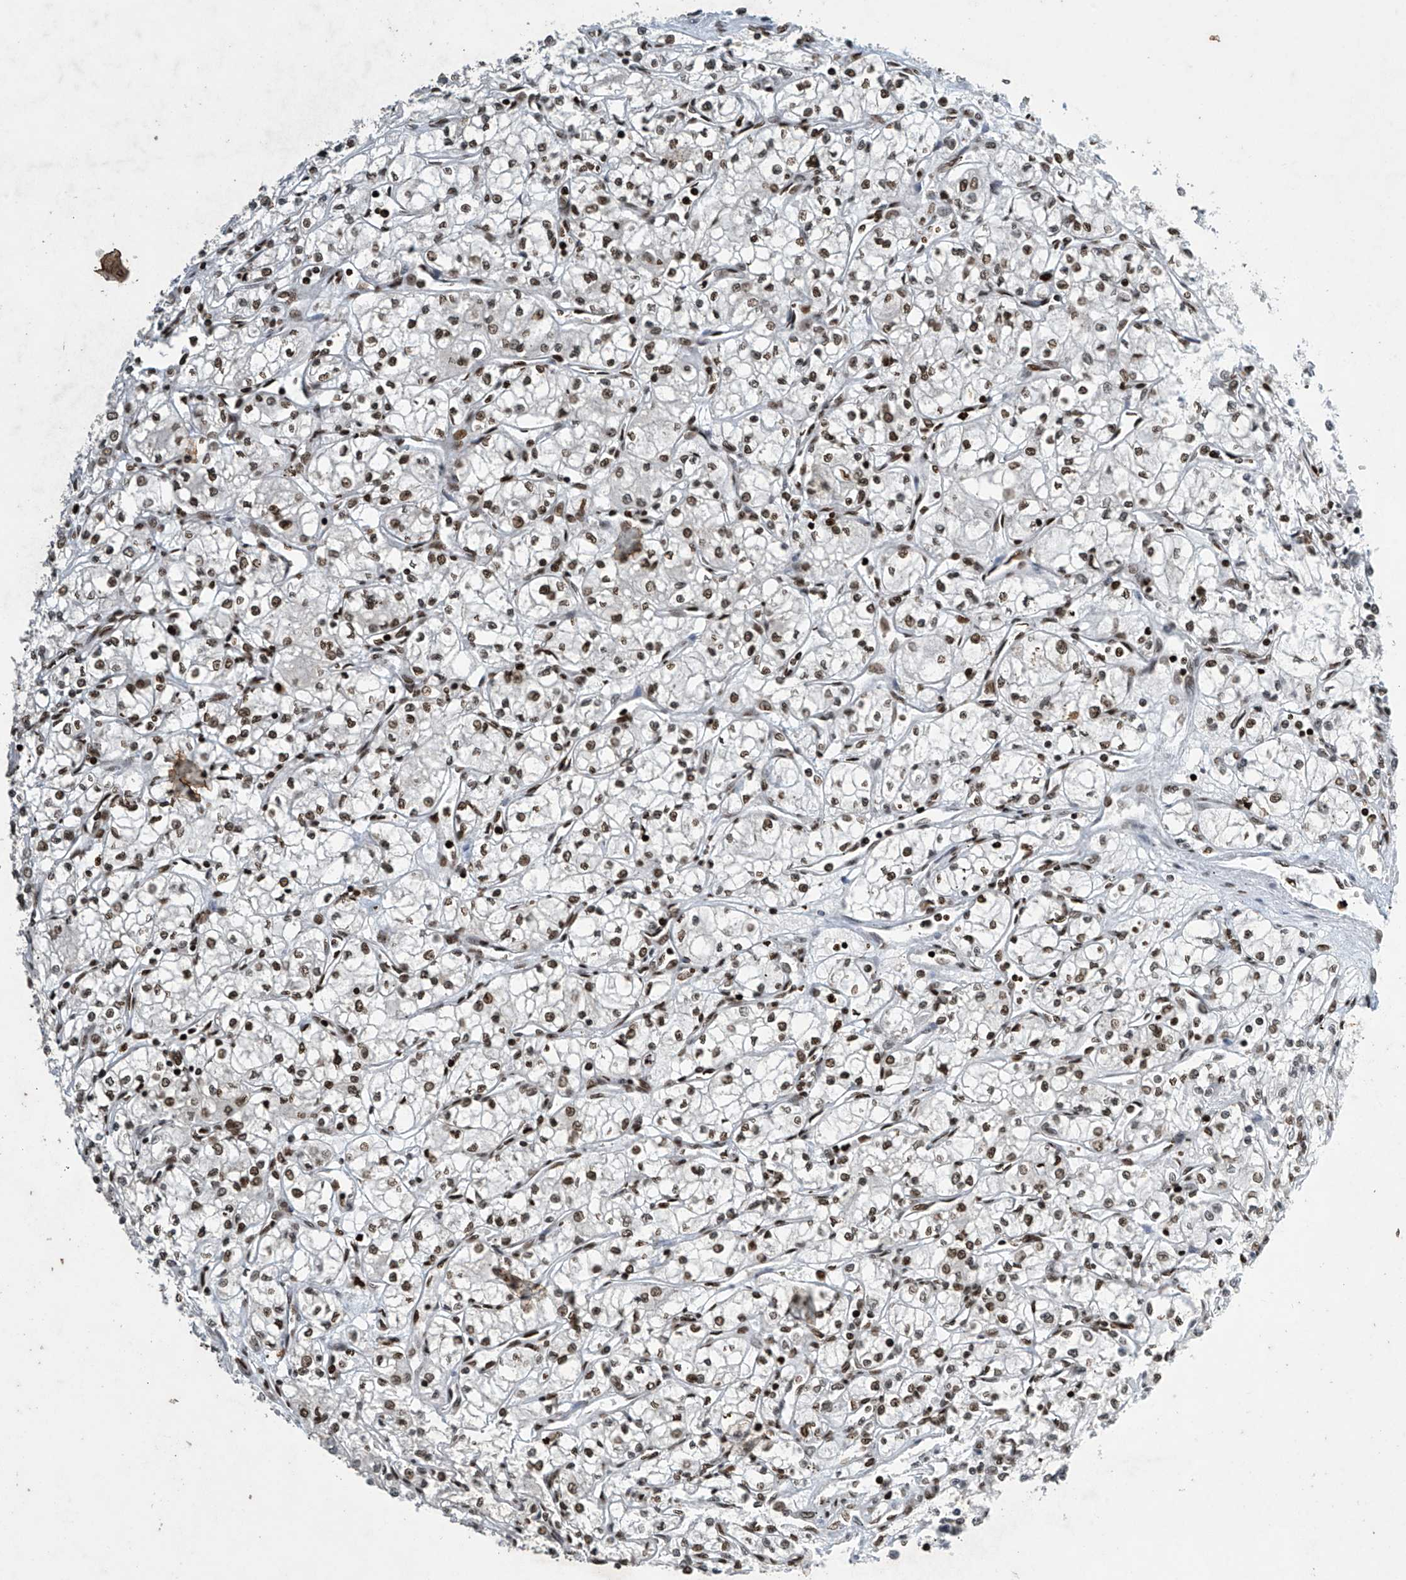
{"staining": {"intensity": "moderate", "quantity": ">75%", "location": "nuclear"}, "tissue": "renal cancer", "cell_type": "Tumor cells", "image_type": "cancer", "snomed": [{"axis": "morphology", "description": "Adenocarcinoma, NOS"}, {"axis": "topography", "description": "Kidney"}], "caption": "Protein staining of renal cancer (adenocarcinoma) tissue reveals moderate nuclear expression in approximately >75% of tumor cells. The staining is performed using DAB brown chromogen to label protein expression. The nuclei are counter-stained blue using hematoxylin.", "gene": "H4C16", "patient": {"sex": "male", "age": 59}}